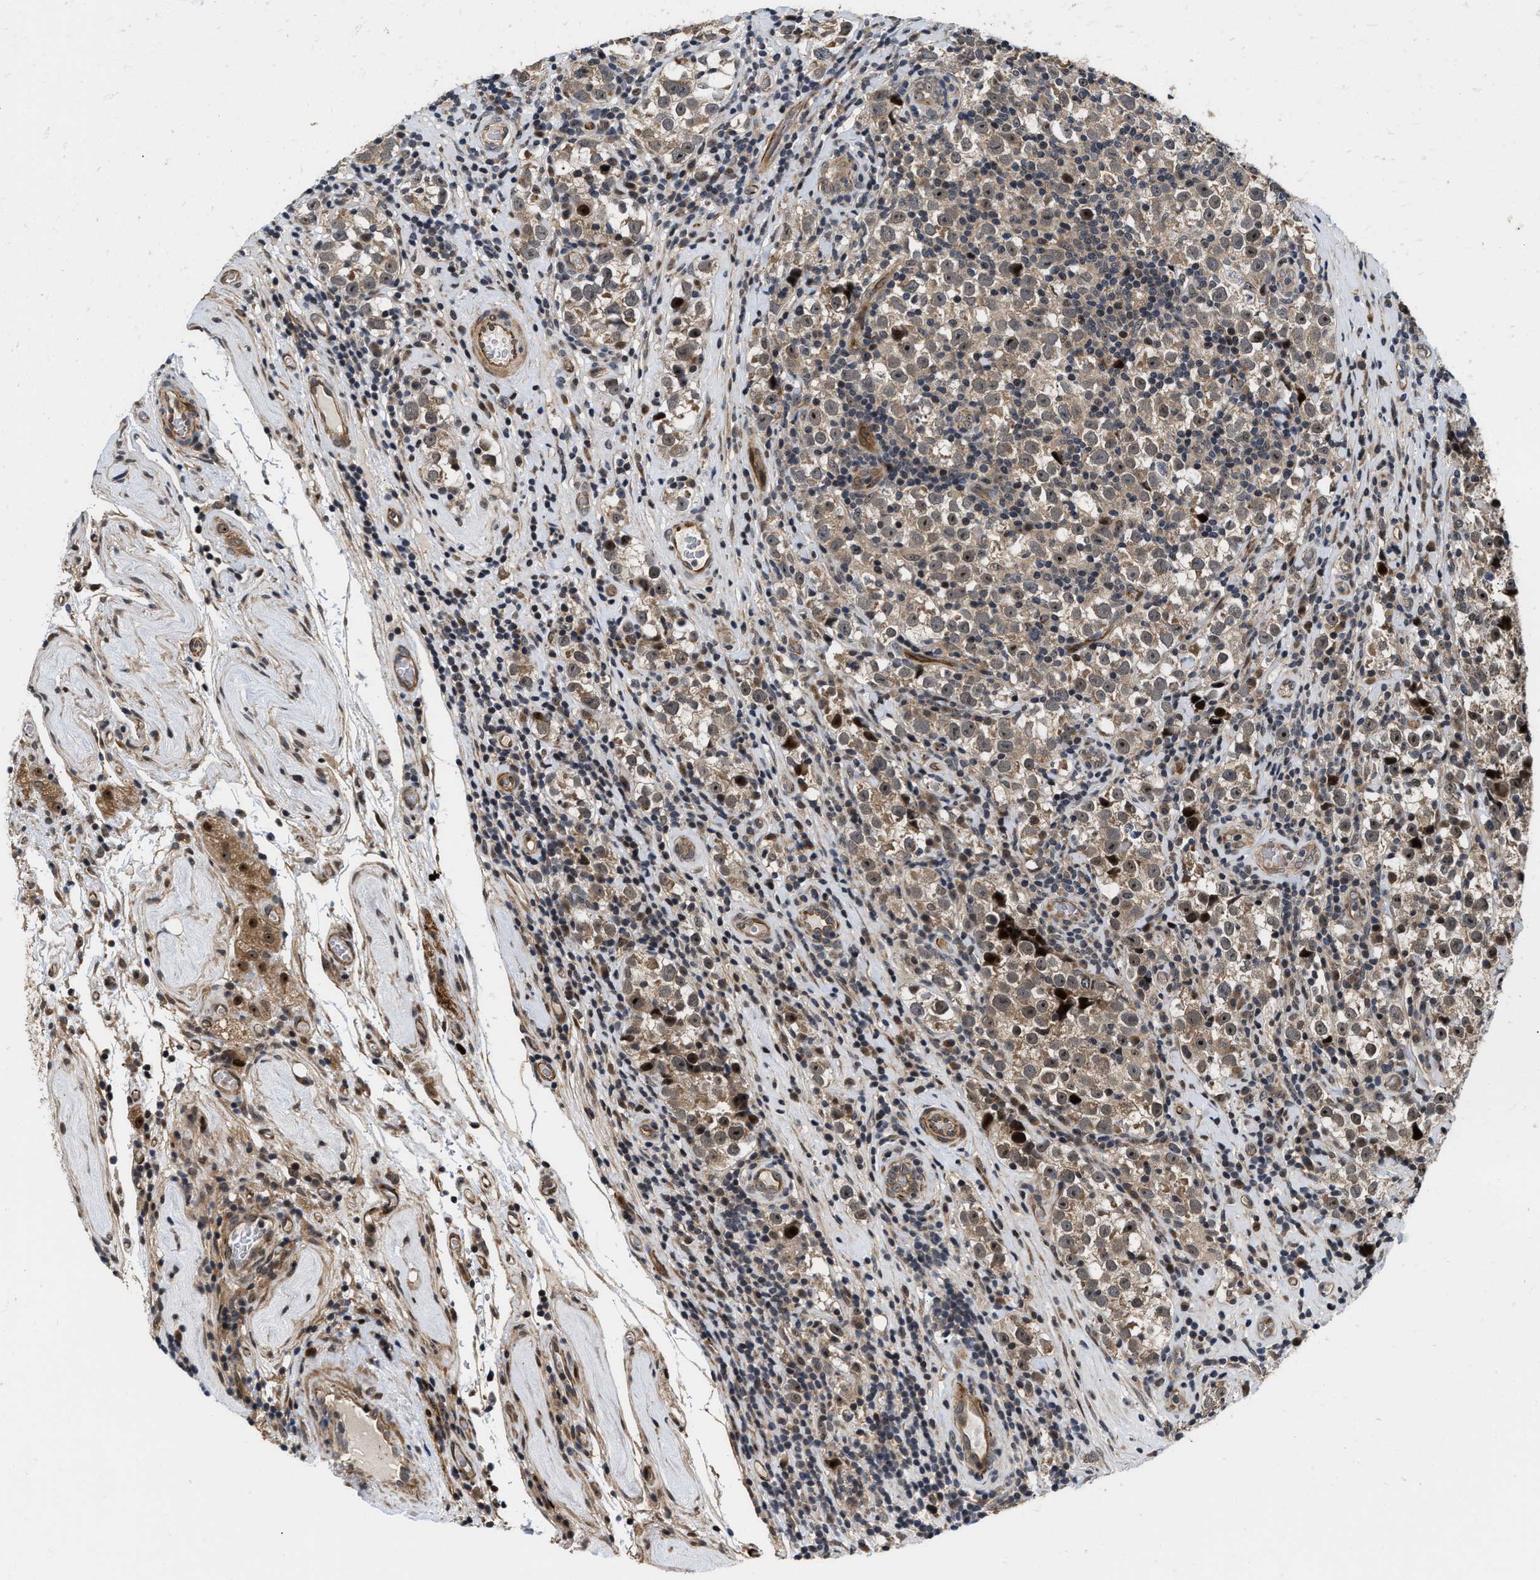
{"staining": {"intensity": "weak", "quantity": ">75%", "location": "cytoplasmic/membranous,nuclear"}, "tissue": "testis cancer", "cell_type": "Tumor cells", "image_type": "cancer", "snomed": [{"axis": "morphology", "description": "Normal tissue, NOS"}, {"axis": "morphology", "description": "Seminoma, NOS"}, {"axis": "topography", "description": "Testis"}], "caption": "Protein staining reveals weak cytoplasmic/membranous and nuclear expression in about >75% of tumor cells in seminoma (testis).", "gene": "ALDH3A2", "patient": {"sex": "male", "age": 43}}